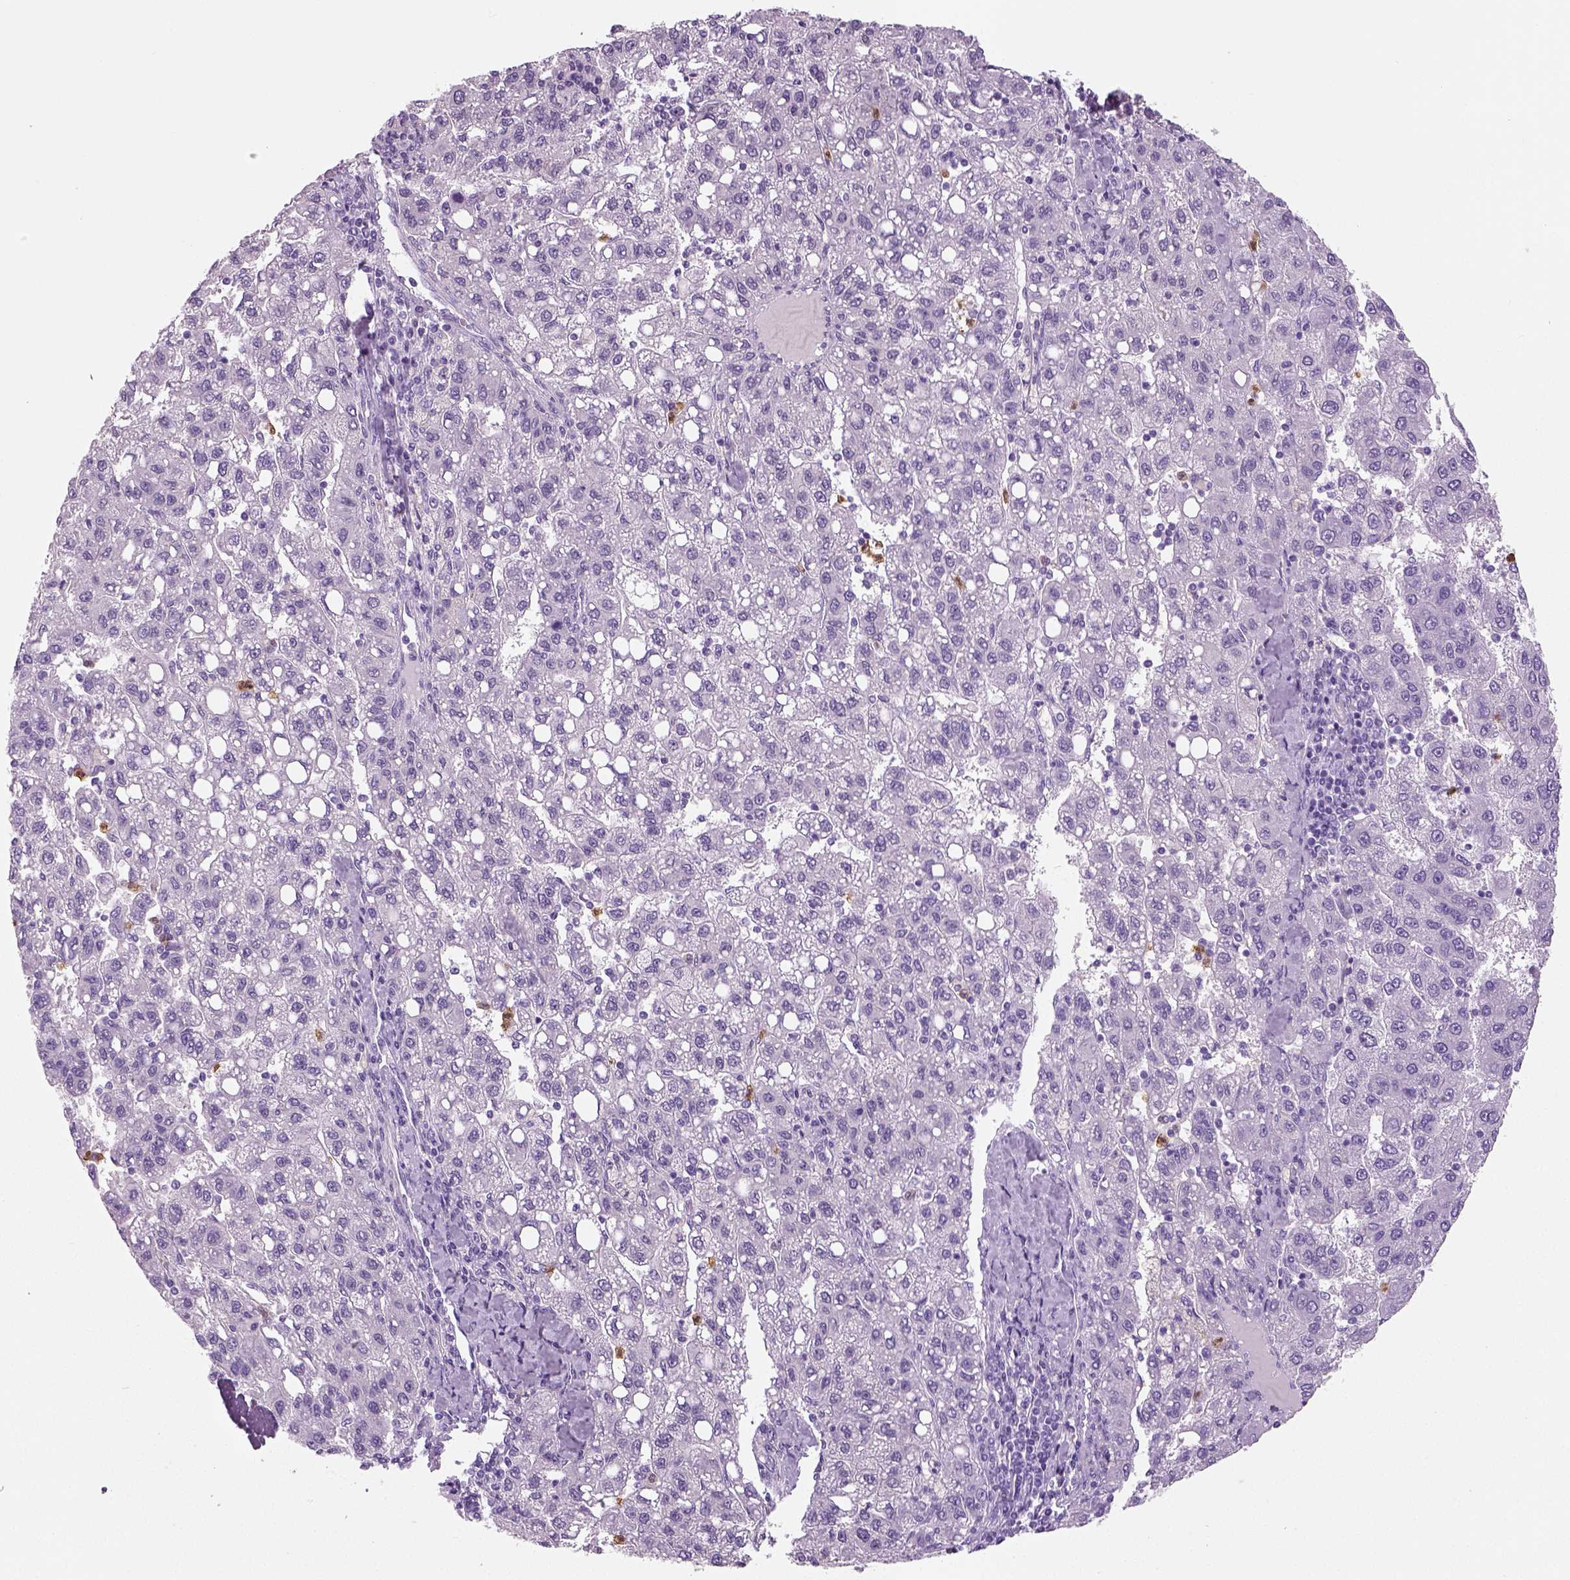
{"staining": {"intensity": "negative", "quantity": "none", "location": "none"}, "tissue": "liver cancer", "cell_type": "Tumor cells", "image_type": "cancer", "snomed": [{"axis": "morphology", "description": "Carcinoma, Hepatocellular, NOS"}, {"axis": "topography", "description": "Liver"}], "caption": "Immunohistochemistry (IHC) micrograph of neoplastic tissue: human hepatocellular carcinoma (liver) stained with DAB exhibits no significant protein positivity in tumor cells.", "gene": "NECAB2", "patient": {"sex": "female", "age": 82}}